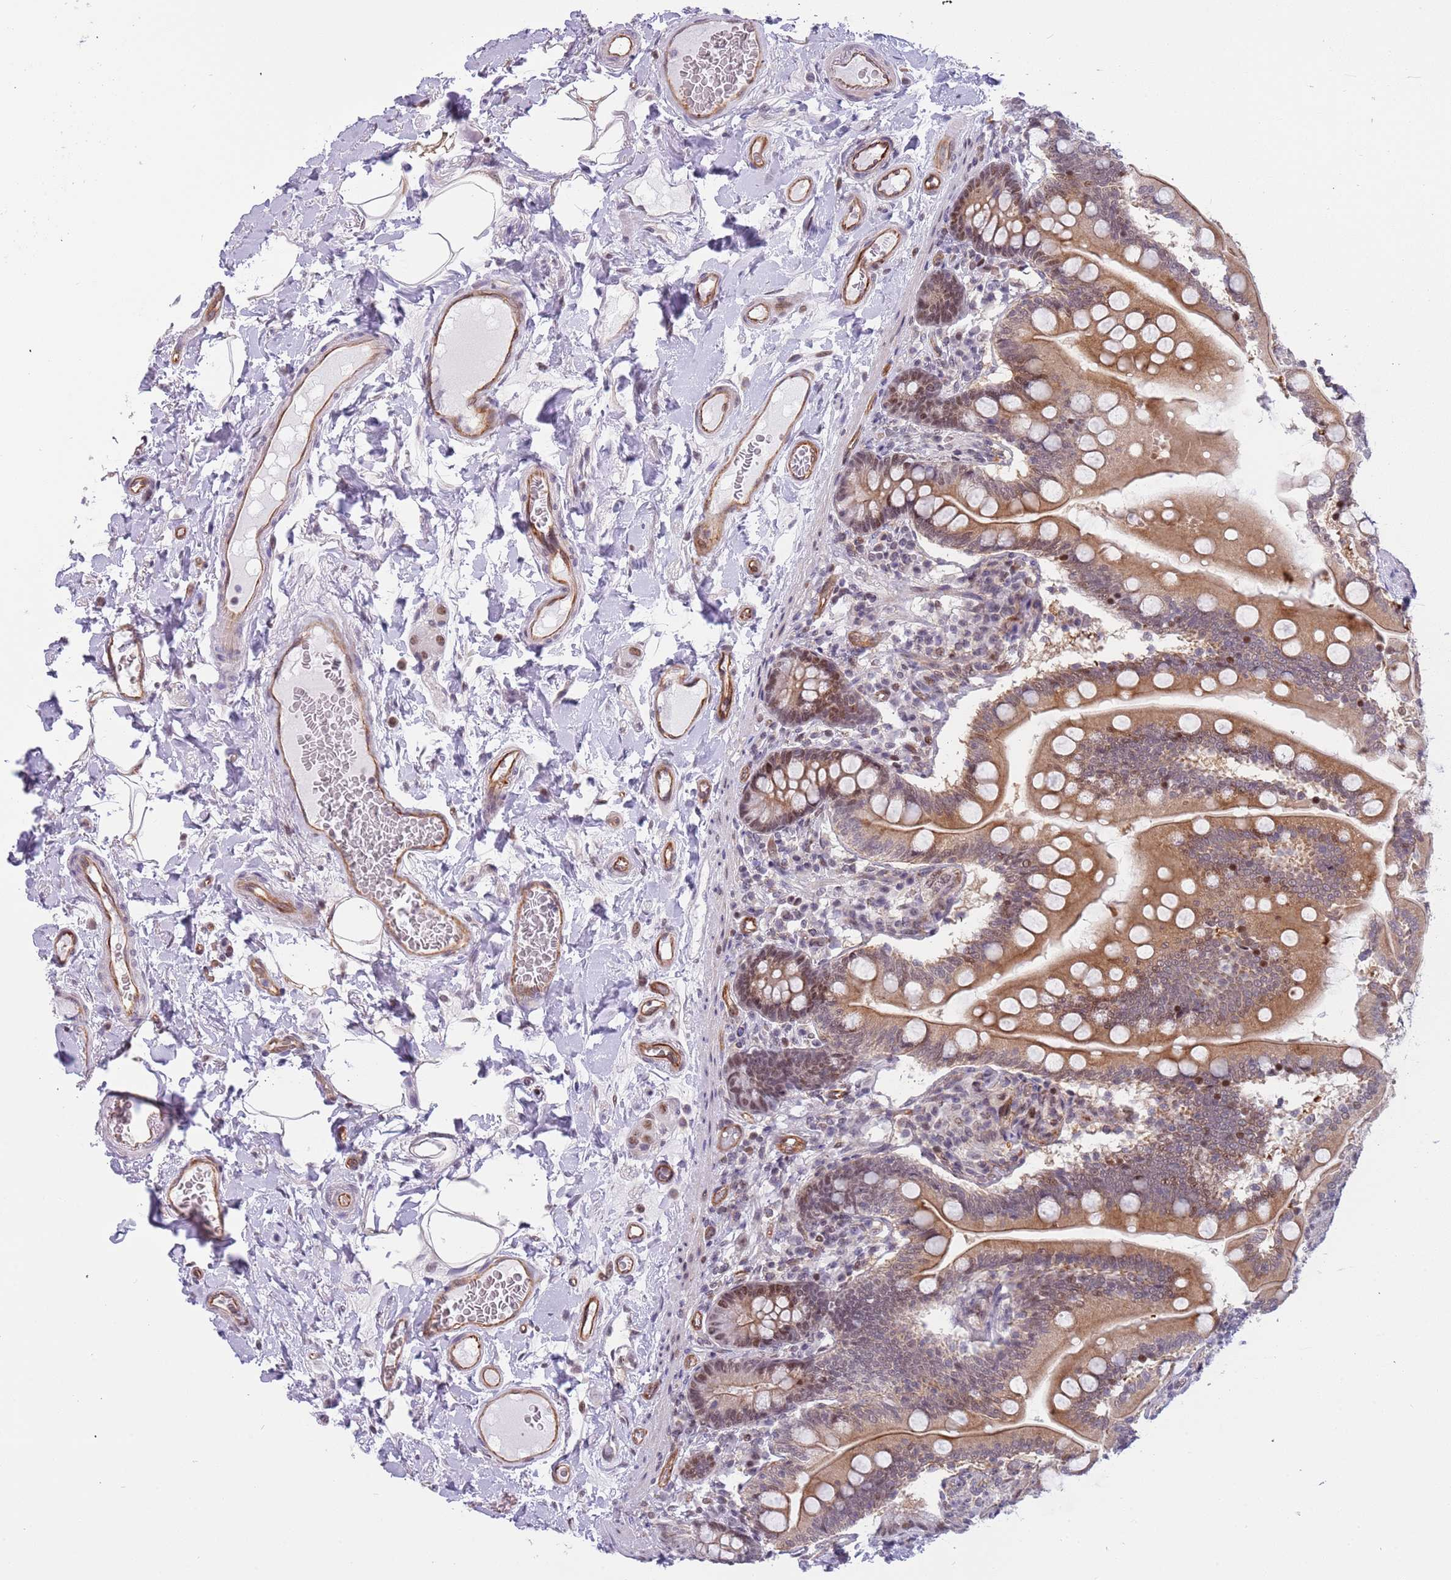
{"staining": {"intensity": "moderate", "quantity": ">75%", "location": "cytoplasmic/membranous,nuclear"}, "tissue": "small intestine", "cell_type": "Glandular cells", "image_type": "normal", "snomed": [{"axis": "morphology", "description": "Normal tissue, NOS"}, {"axis": "topography", "description": "Small intestine"}], "caption": "Moderate cytoplasmic/membranous,nuclear positivity is appreciated in approximately >75% of glandular cells in normal small intestine.", "gene": "LRMDA", "patient": {"sex": "female", "age": 64}}